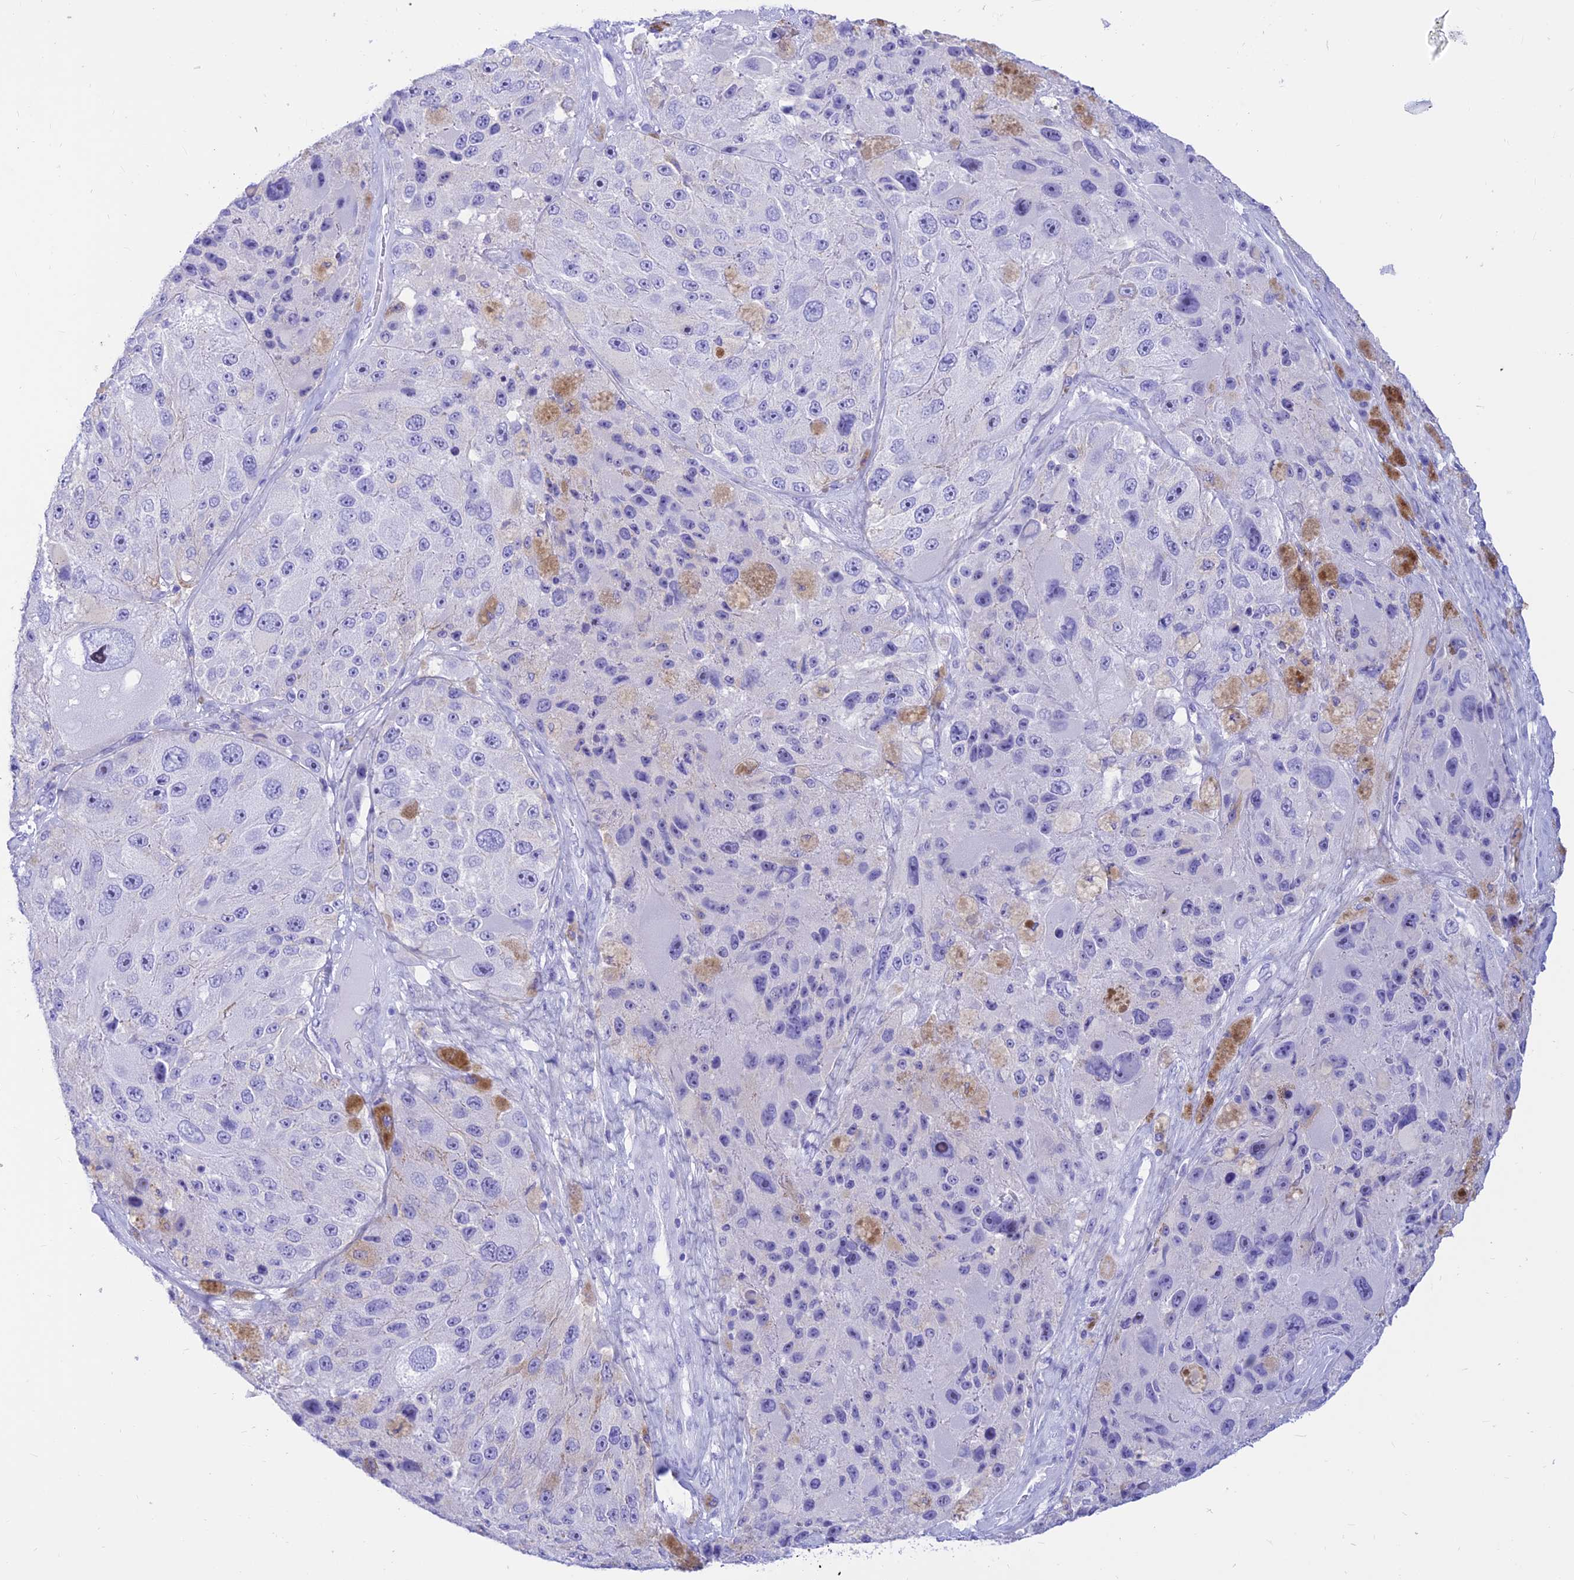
{"staining": {"intensity": "negative", "quantity": "none", "location": "none"}, "tissue": "melanoma", "cell_type": "Tumor cells", "image_type": "cancer", "snomed": [{"axis": "morphology", "description": "Malignant melanoma, Metastatic site"}, {"axis": "topography", "description": "Lymph node"}], "caption": "DAB (3,3'-diaminobenzidine) immunohistochemical staining of malignant melanoma (metastatic site) exhibits no significant expression in tumor cells.", "gene": "PRNP", "patient": {"sex": "male", "age": 62}}